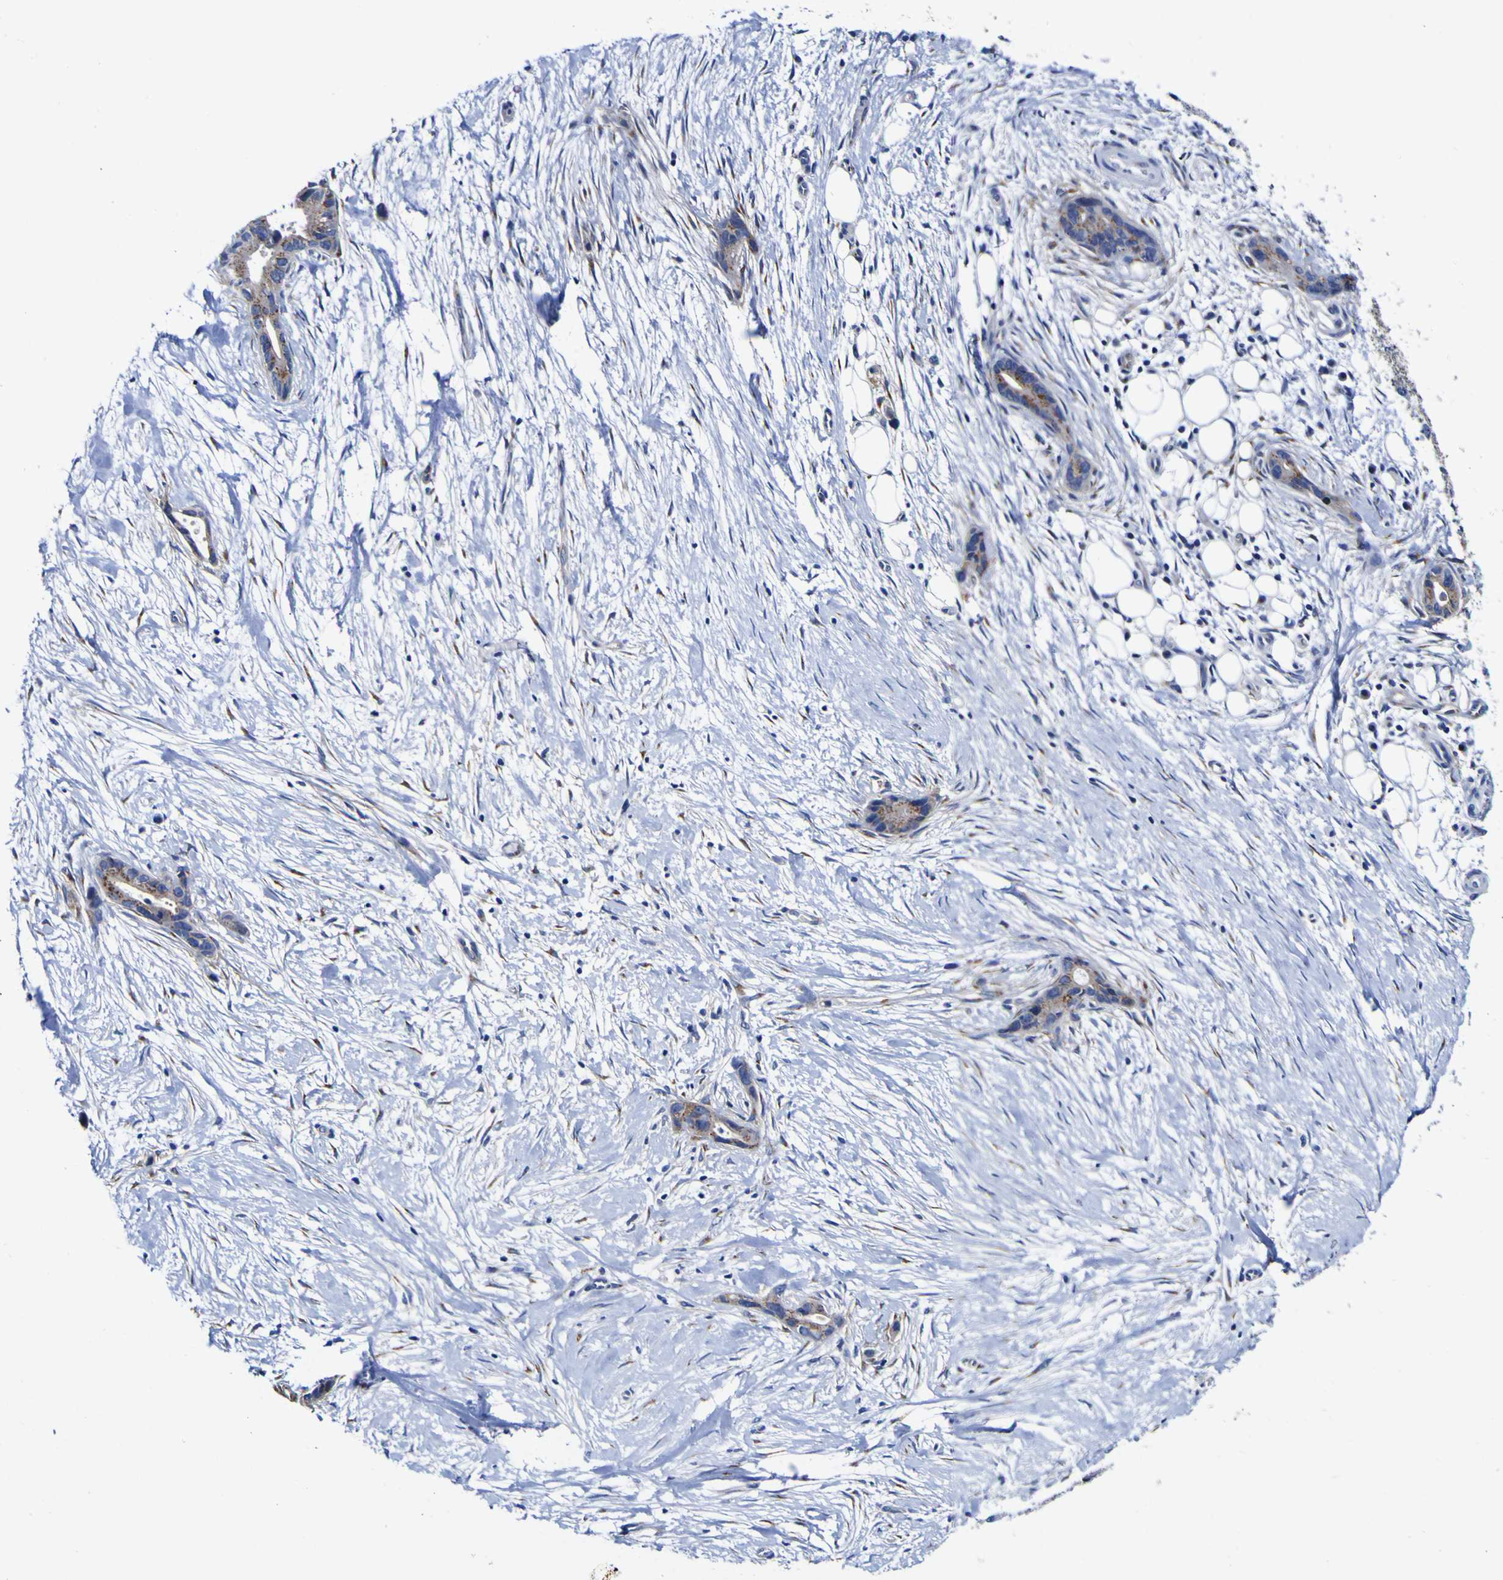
{"staining": {"intensity": "moderate", "quantity": ">75%", "location": "cytoplasmic/membranous"}, "tissue": "liver cancer", "cell_type": "Tumor cells", "image_type": "cancer", "snomed": [{"axis": "morphology", "description": "Cholangiocarcinoma"}, {"axis": "topography", "description": "Liver"}], "caption": "Moderate cytoplasmic/membranous staining is present in about >75% of tumor cells in liver cholangiocarcinoma.", "gene": "GOLM1", "patient": {"sex": "female", "age": 55}}